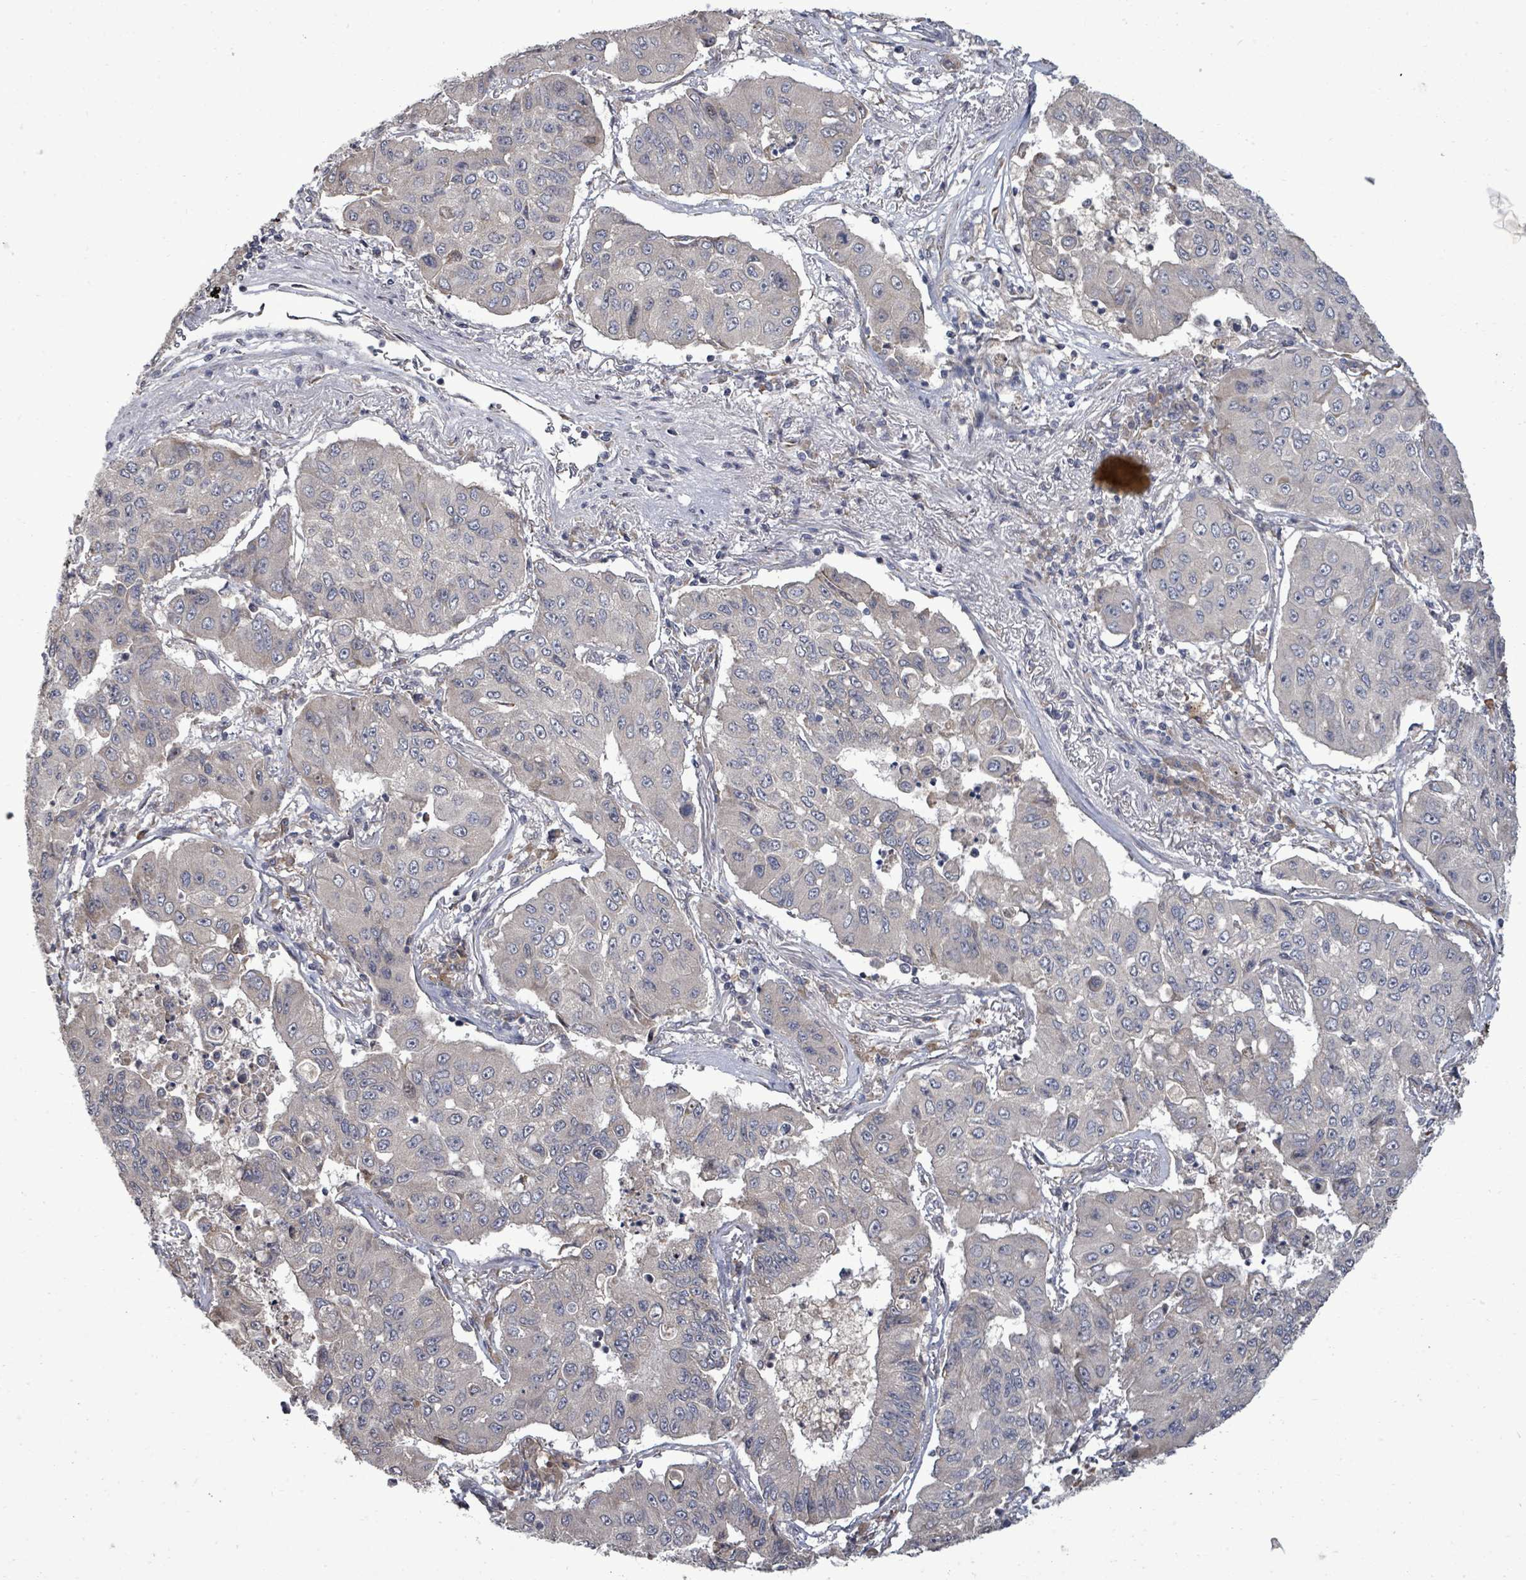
{"staining": {"intensity": "negative", "quantity": "none", "location": "none"}, "tissue": "lung cancer", "cell_type": "Tumor cells", "image_type": "cancer", "snomed": [{"axis": "morphology", "description": "Squamous cell carcinoma, NOS"}, {"axis": "topography", "description": "Lung"}], "caption": "IHC image of human lung cancer (squamous cell carcinoma) stained for a protein (brown), which exhibits no expression in tumor cells.", "gene": "POMGNT2", "patient": {"sex": "male", "age": 74}}